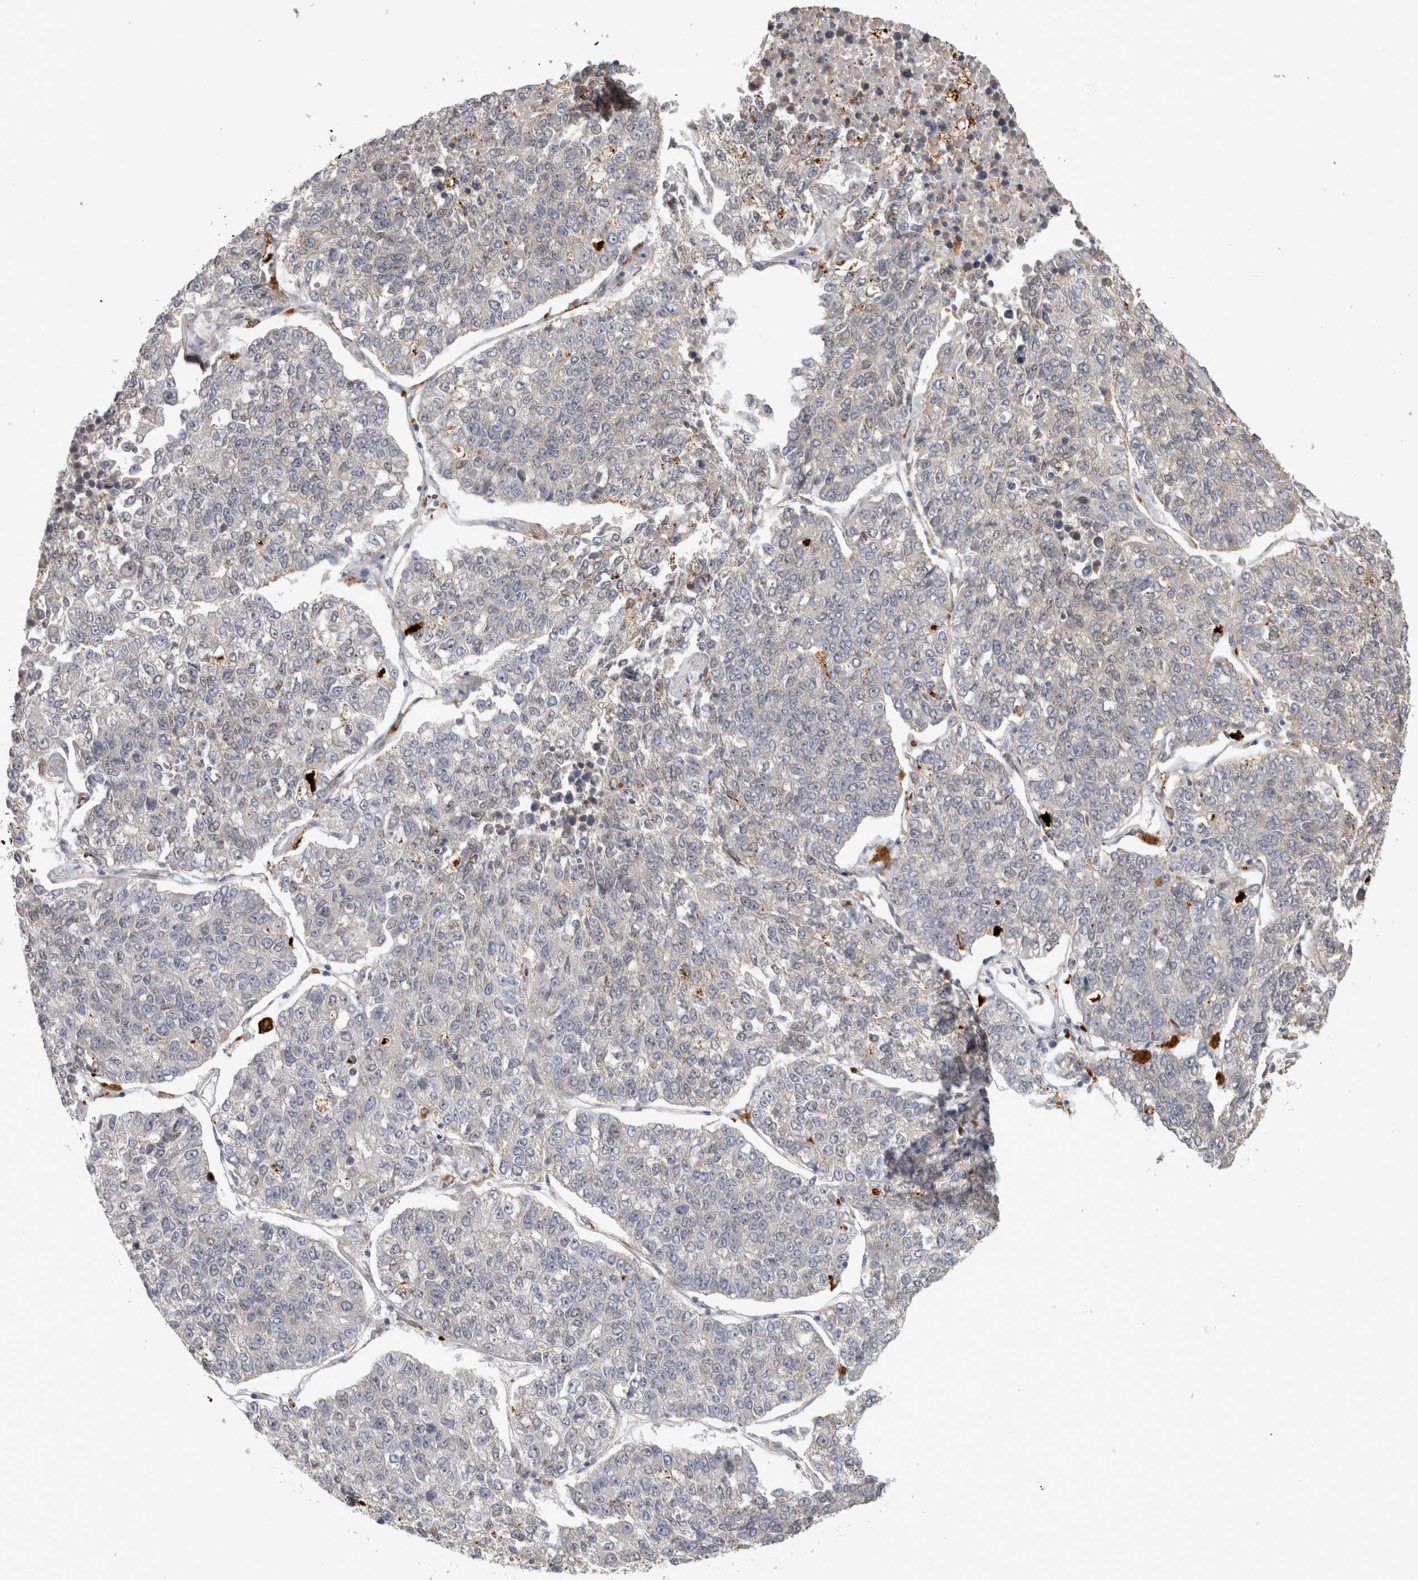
{"staining": {"intensity": "negative", "quantity": "none", "location": "none"}, "tissue": "lung cancer", "cell_type": "Tumor cells", "image_type": "cancer", "snomed": [{"axis": "morphology", "description": "Adenocarcinoma, NOS"}, {"axis": "topography", "description": "Lung"}], "caption": "Tumor cells are negative for protein expression in human adenocarcinoma (lung).", "gene": "NAB2", "patient": {"sex": "male", "age": 49}}